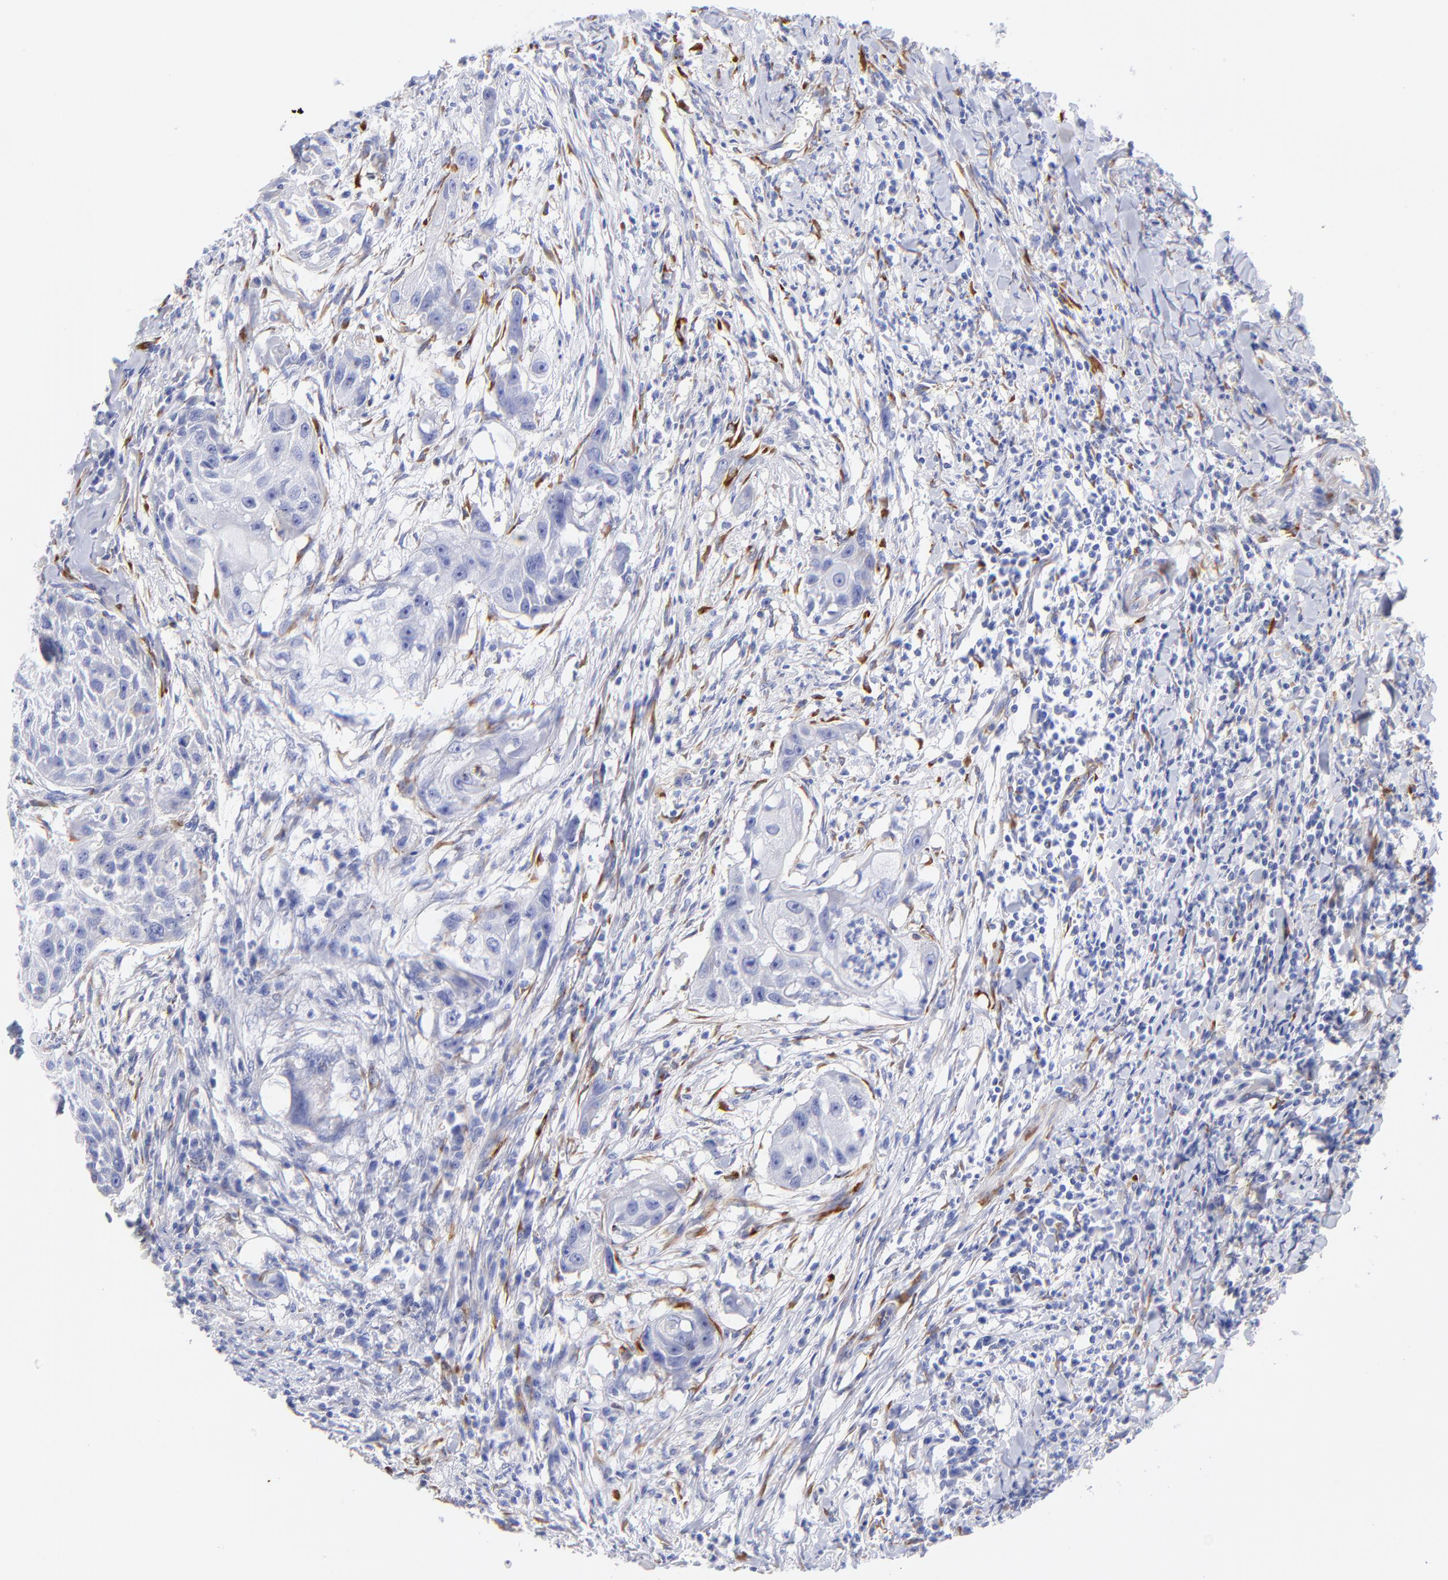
{"staining": {"intensity": "moderate", "quantity": "<25%", "location": "cytoplasmic/membranous"}, "tissue": "head and neck cancer", "cell_type": "Tumor cells", "image_type": "cancer", "snomed": [{"axis": "morphology", "description": "Squamous cell carcinoma, NOS"}, {"axis": "topography", "description": "Head-Neck"}], "caption": "Human head and neck squamous cell carcinoma stained for a protein (brown) demonstrates moderate cytoplasmic/membranous positive expression in approximately <25% of tumor cells.", "gene": "C1QTNF6", "patient": {"sex": "male", "age": 64}}